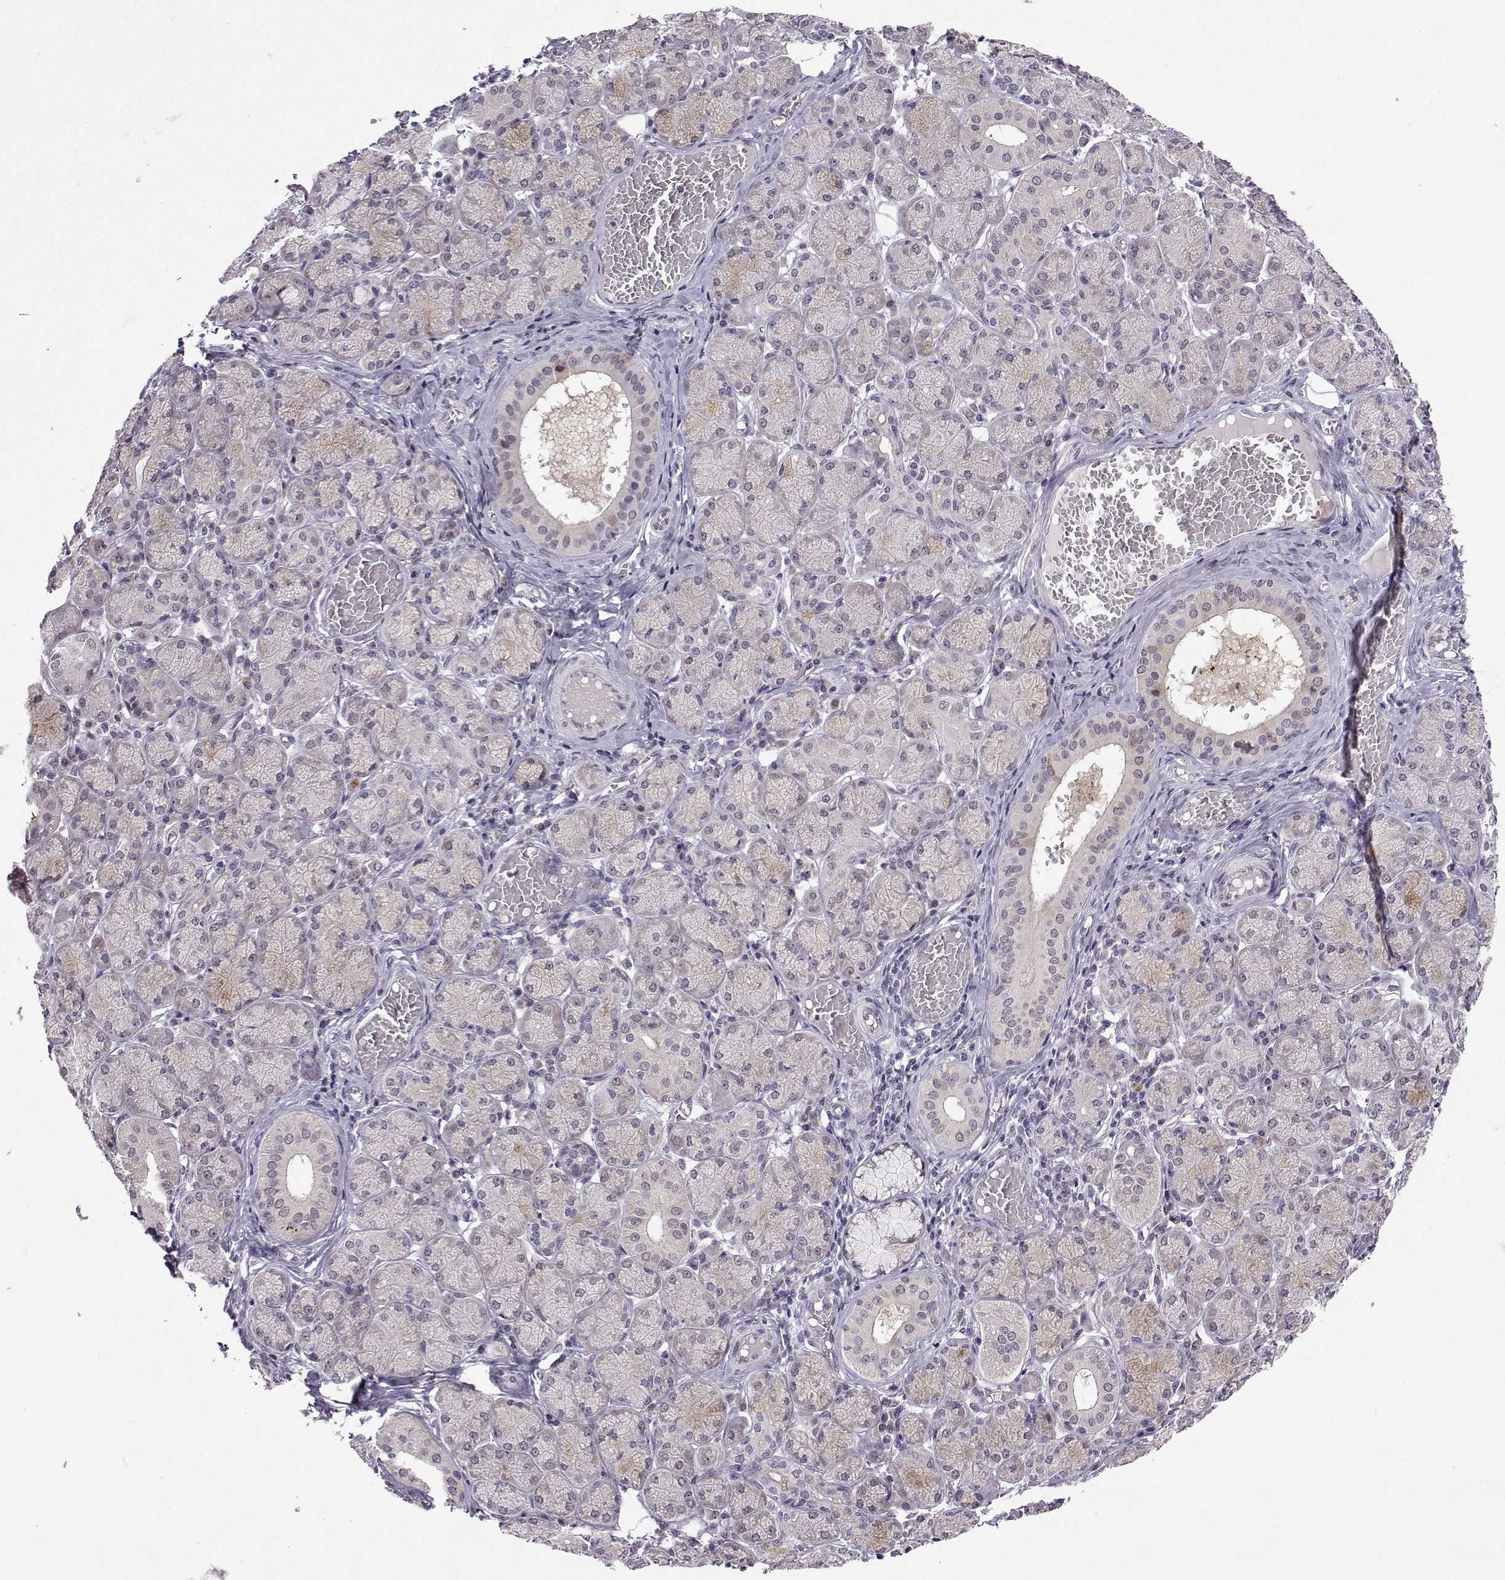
{"staining": {"intensity": "weak", "quantity": "<25%", "location": "nuclear"}, "tissue": "salivary gland", "cell_type": "Glandular cells", "image_type": "normal", "snomed": [{"axis": "morphology", "description": "Normal tissue, NOS"}, {"axis": "topography", "description": "Salivary gland"}, {"axis": "topography", "description": "Peripheral nerve tissue"}], "caption": "Immunohistochemical staining of normal salivary gland reveals no significant positivity in glandular cells.", "gene": "FGF3", "patient": {"sex": "female", "age": 24}}